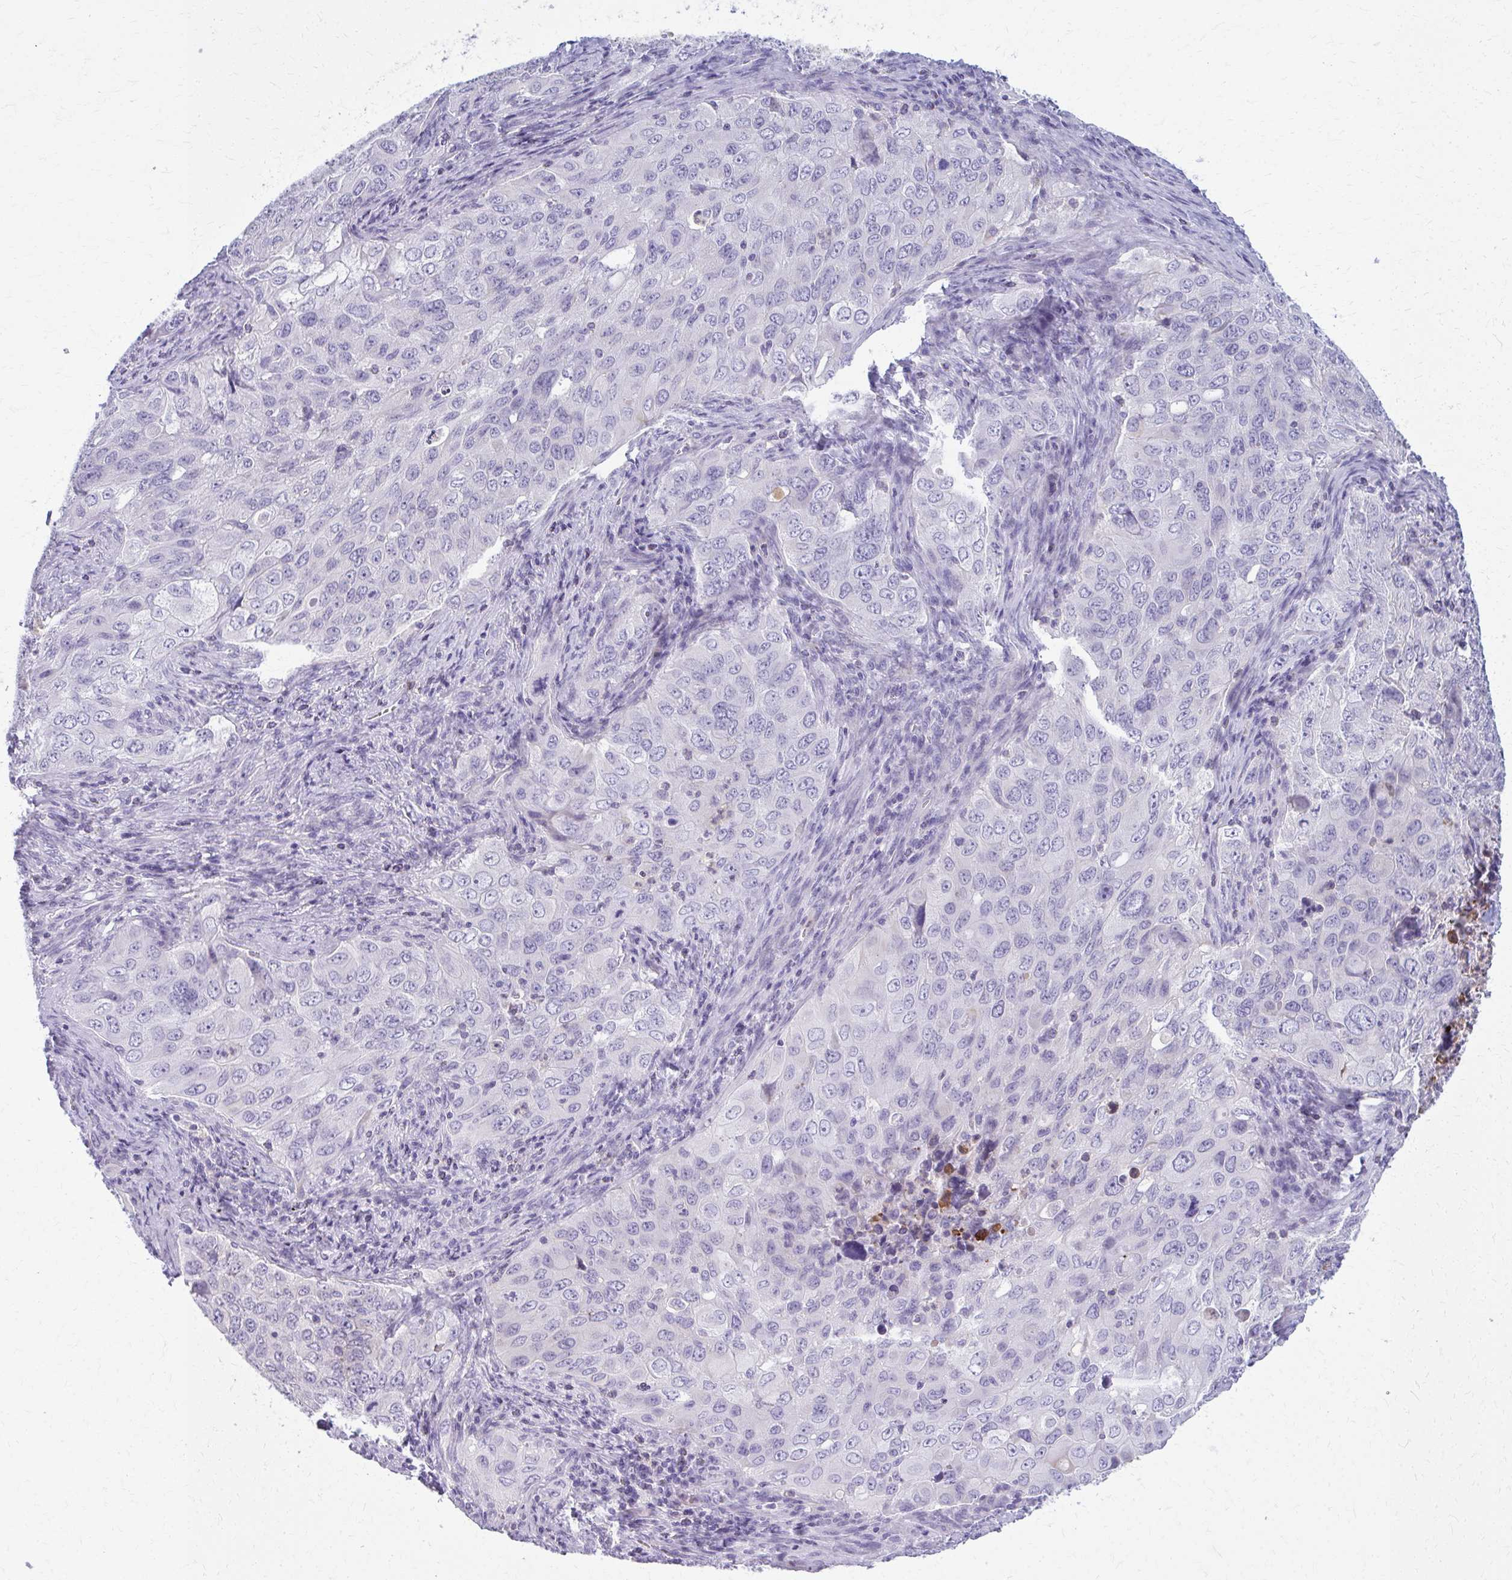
{"staining": {"intensity": "negative", "quantity": "none", "location": "none"}, "tissue": "lung cancer", "cell_type": "Tumor cells", "image_type": "cancer", "snomed": [{"axis": "morphology", "description": "Adenocarcinoma, NOS"}, {"axis": "morphology", "description": "Adenocarcinoma, metastatic, NOS"}, {"axis": "topography", "description": "Lymph node"}, {"axis": "topography", "description": "Lung"}], "caption": "This is an immunohistochemistry histopathology image of lung cancer. There is no staining in tumor cells.", "gene": "OR4M1", "patient": {"sex": "female", "age": 42}}